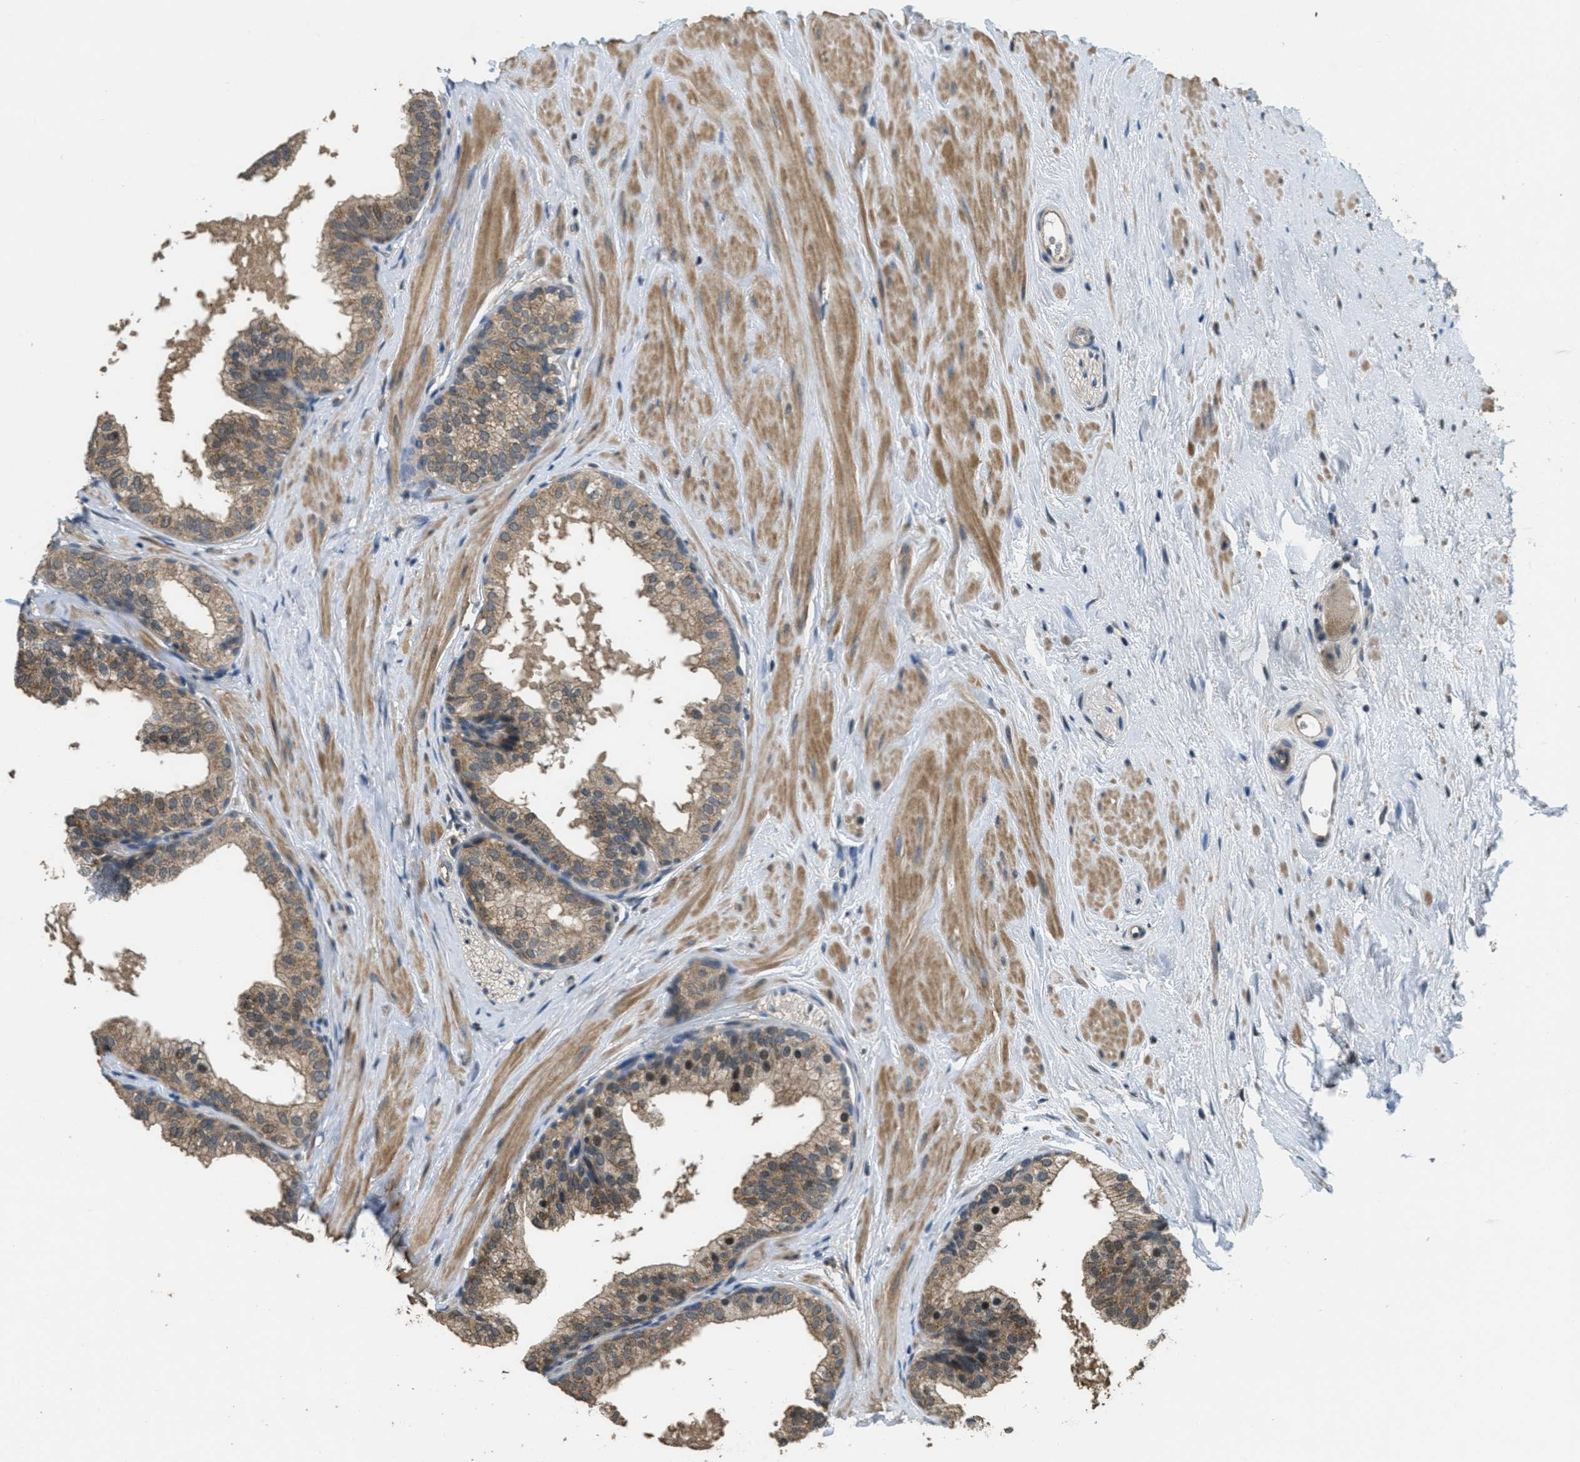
{"staining": {"intensity": "moderate", "quantity": ">75%", "location": "cytoplasmic/membranous,nuclear"}, "tissue": "prostate", "cell_type": "Glandular cells", "image_type": "normal", "snomed": [{"axis": "morphology", "description": "Normal tissue, NOS"}, {"axis": "topography", "description": "Prostate"}], "caption": "Immunohistochemical staining of benign prostate displays medium levels of moderate cytoplasmic/membranous,nuclear staining in approximately >75% of glandular cells.", "gene": "NAT1", "patient": {"sex": "male", "age": 60}}